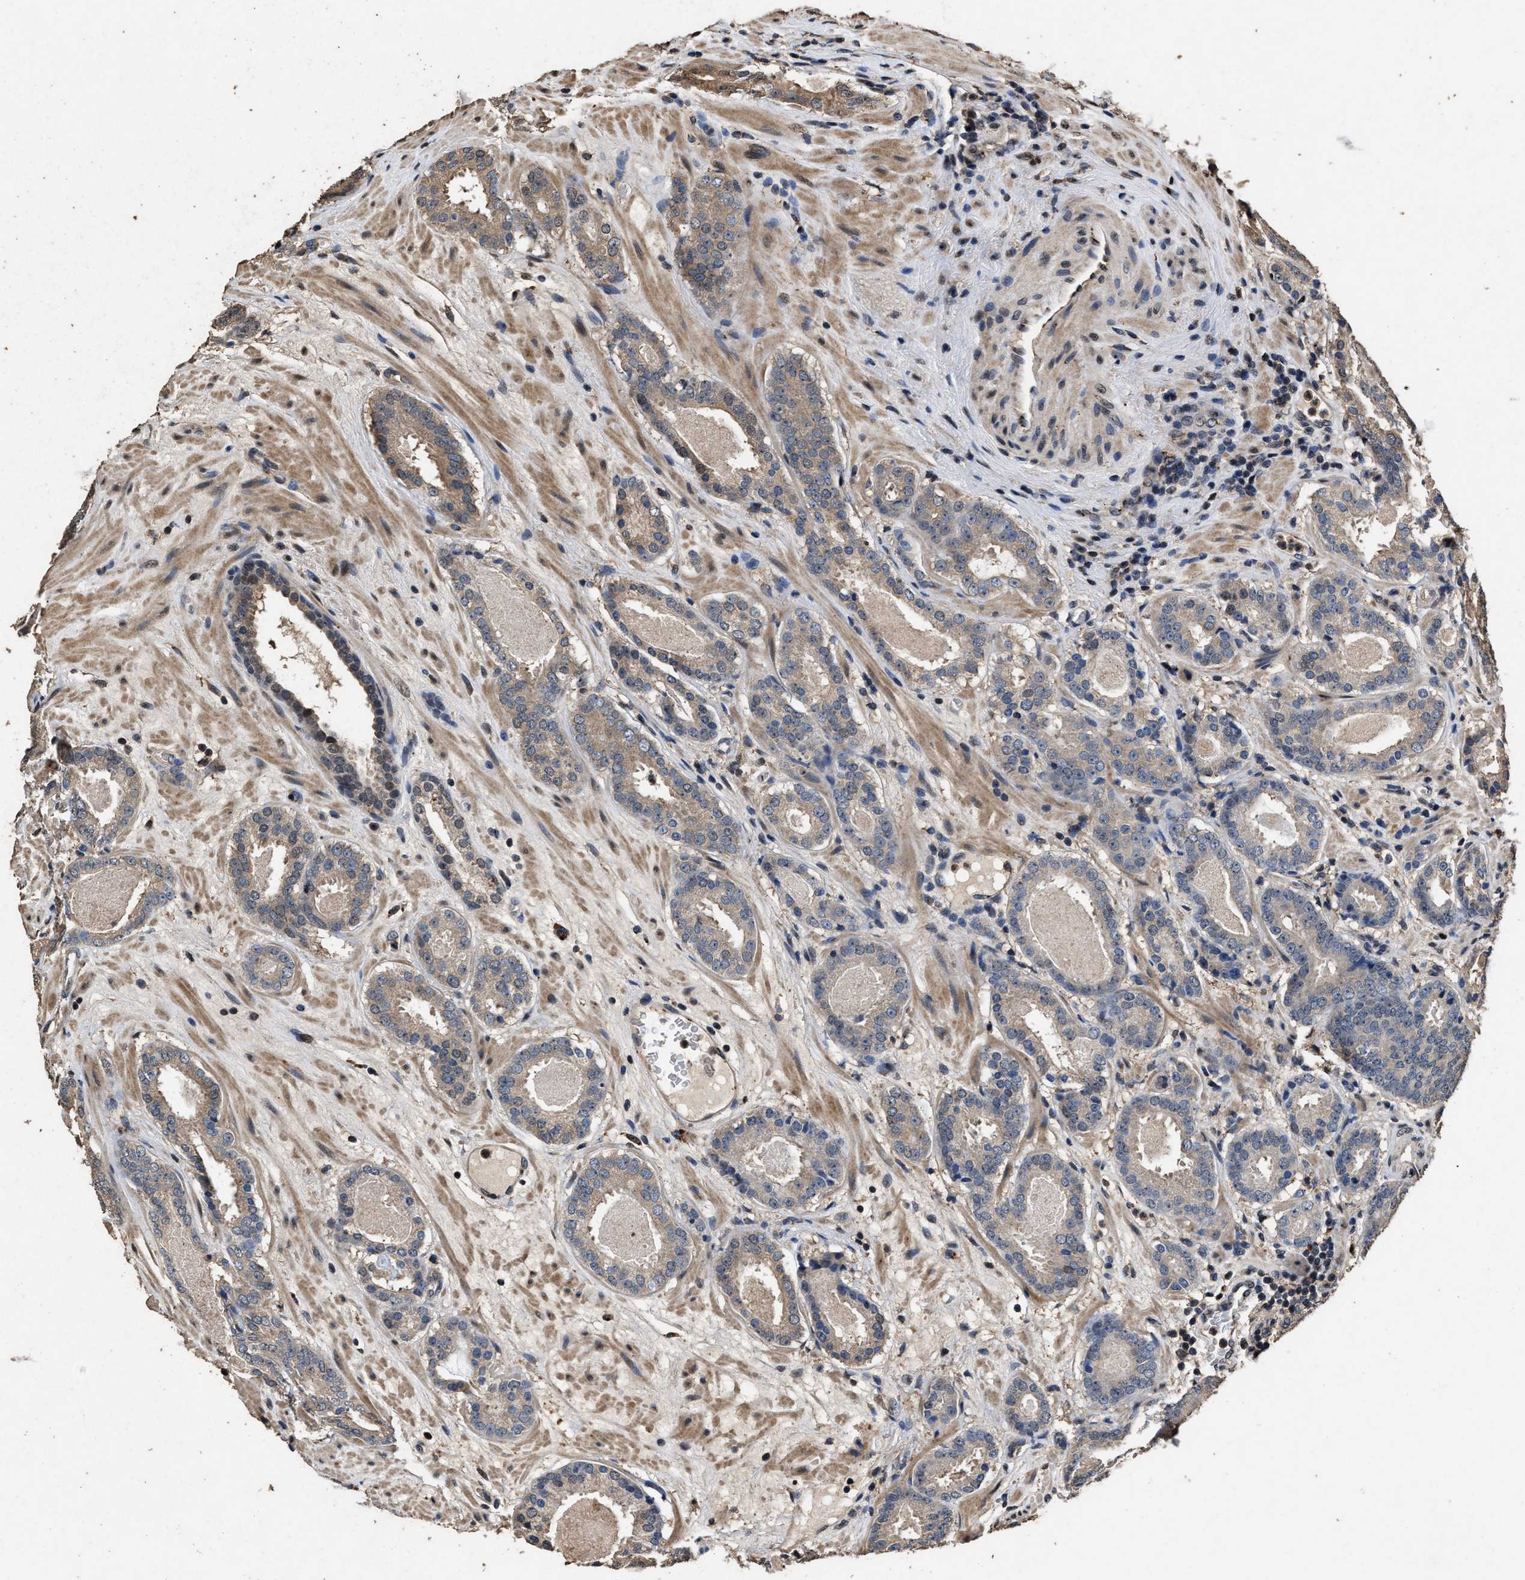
{"staining": {"intensity": "weak", "quantity": ">75%", "location": "cytoplasmic/membranous,nuclear"}, "tissue": "prostate cancer", "cell_type": "Tumor cells", "image_type": "cancer", "snomed": [{"axis": "morphology", "description": "Adenocarcinoma, Low grade"}, {"axis": "topography", "description": "Prostate"}], "caption": "There is low levels of weak cytoplasmic/membranous and nuclear expression in tumor cells of prostate cancer (adenocarcinoma (low-grade)), as demonstrated by immunohistochemical staining (brown color).", "gene": "TPST2", "patient": {"sex": "male", "age": 69}}